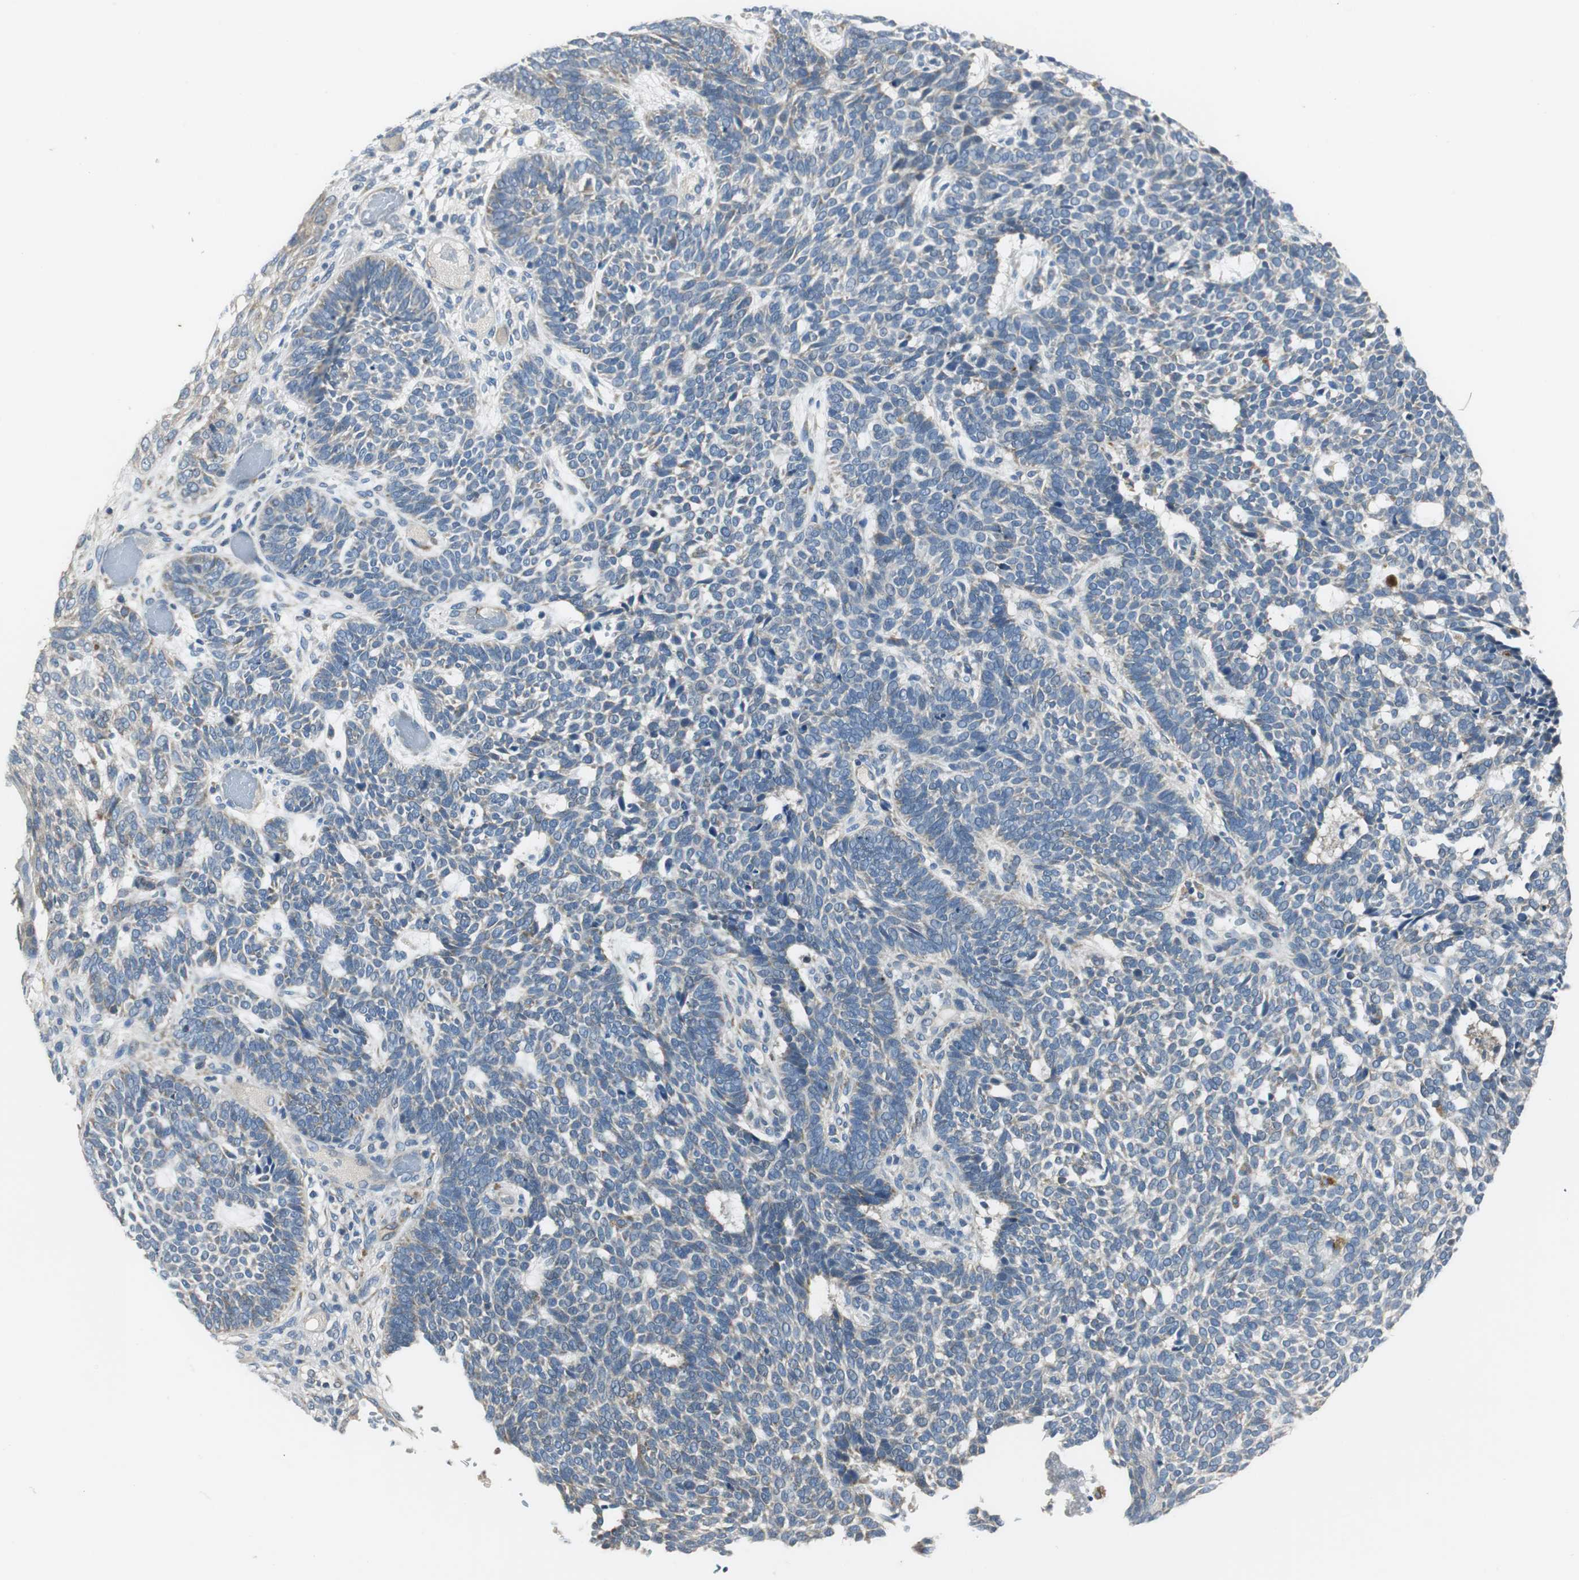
{"staining": {"intensity": "weak", "quantity": "<25%", "location": "cytoplasmic/membranous"}, "tissue": "skin cancer", "cell_type": "Tumor cells", "image_type": "cancer", "snomed": [{"axis": "morphology", "description": "Normal tissue, NOS"}, {"axis": "morphology", "description": "Basal cell carcinoma"}, {"axis": "topography", "description": "Skin"}], "caption": "Skin cancer was stained to show a protein in brown. There is no significant expression in tumor cells.", "gene": "MSTO1", "patient": {"sex": "male", "age": 87}}